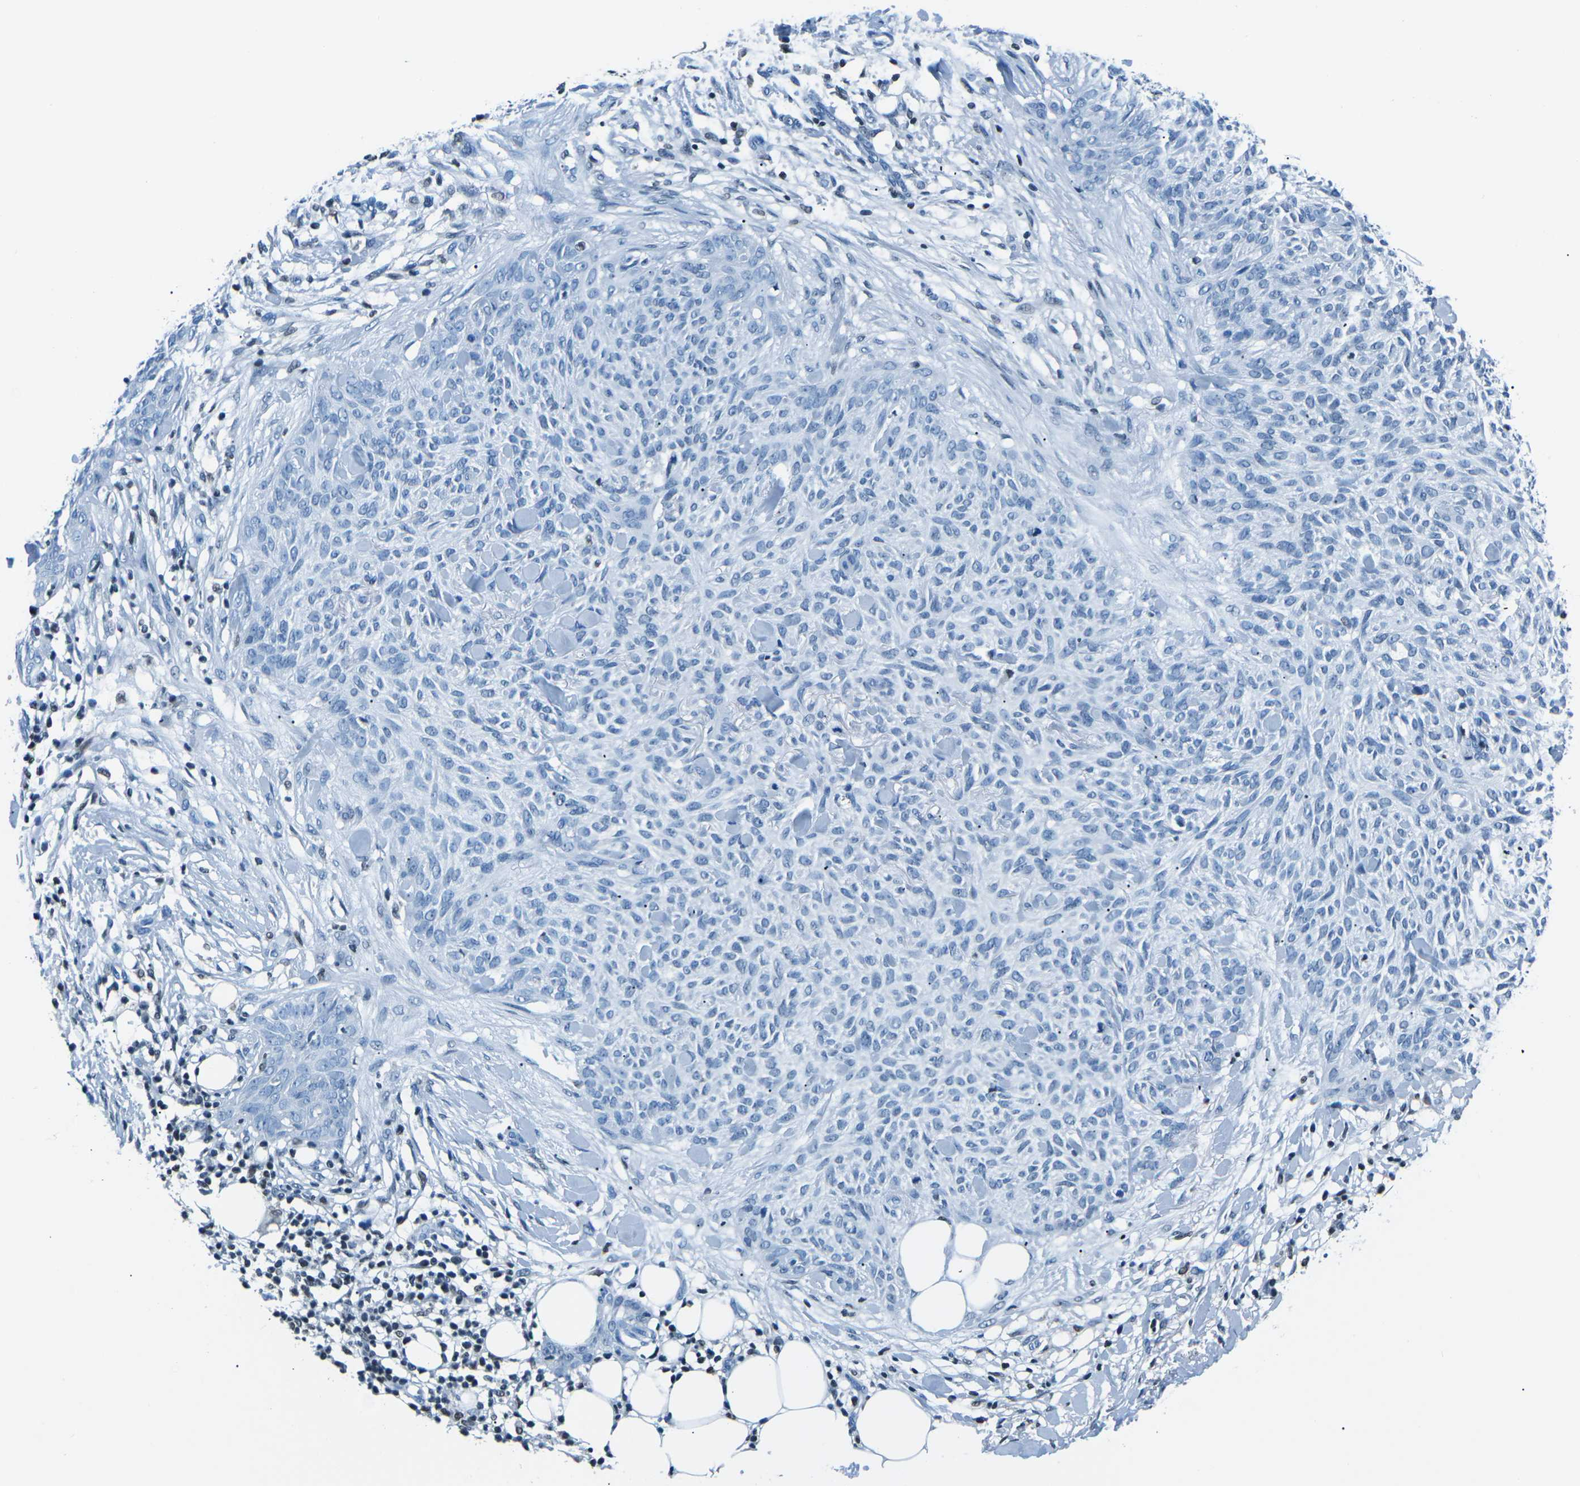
{"staining": {"intensity": "negative", "quantity": "none", "location": "none"}, "tissue": "skin cancer", "cell_type": "Tumor cells", "image_type": "cancer", "snomed": [{"axis": "morphology", "description": "Basal cell carcinoma"}, {"axis": "topography", "description": "Skin"}], "caption": "The immunohistochemistry image has no significant staining in tumor cells of basal cell carcinoma (skin) tissue.", "gene": "CELF2", "patient": {"sex": "female", "age": 84}}